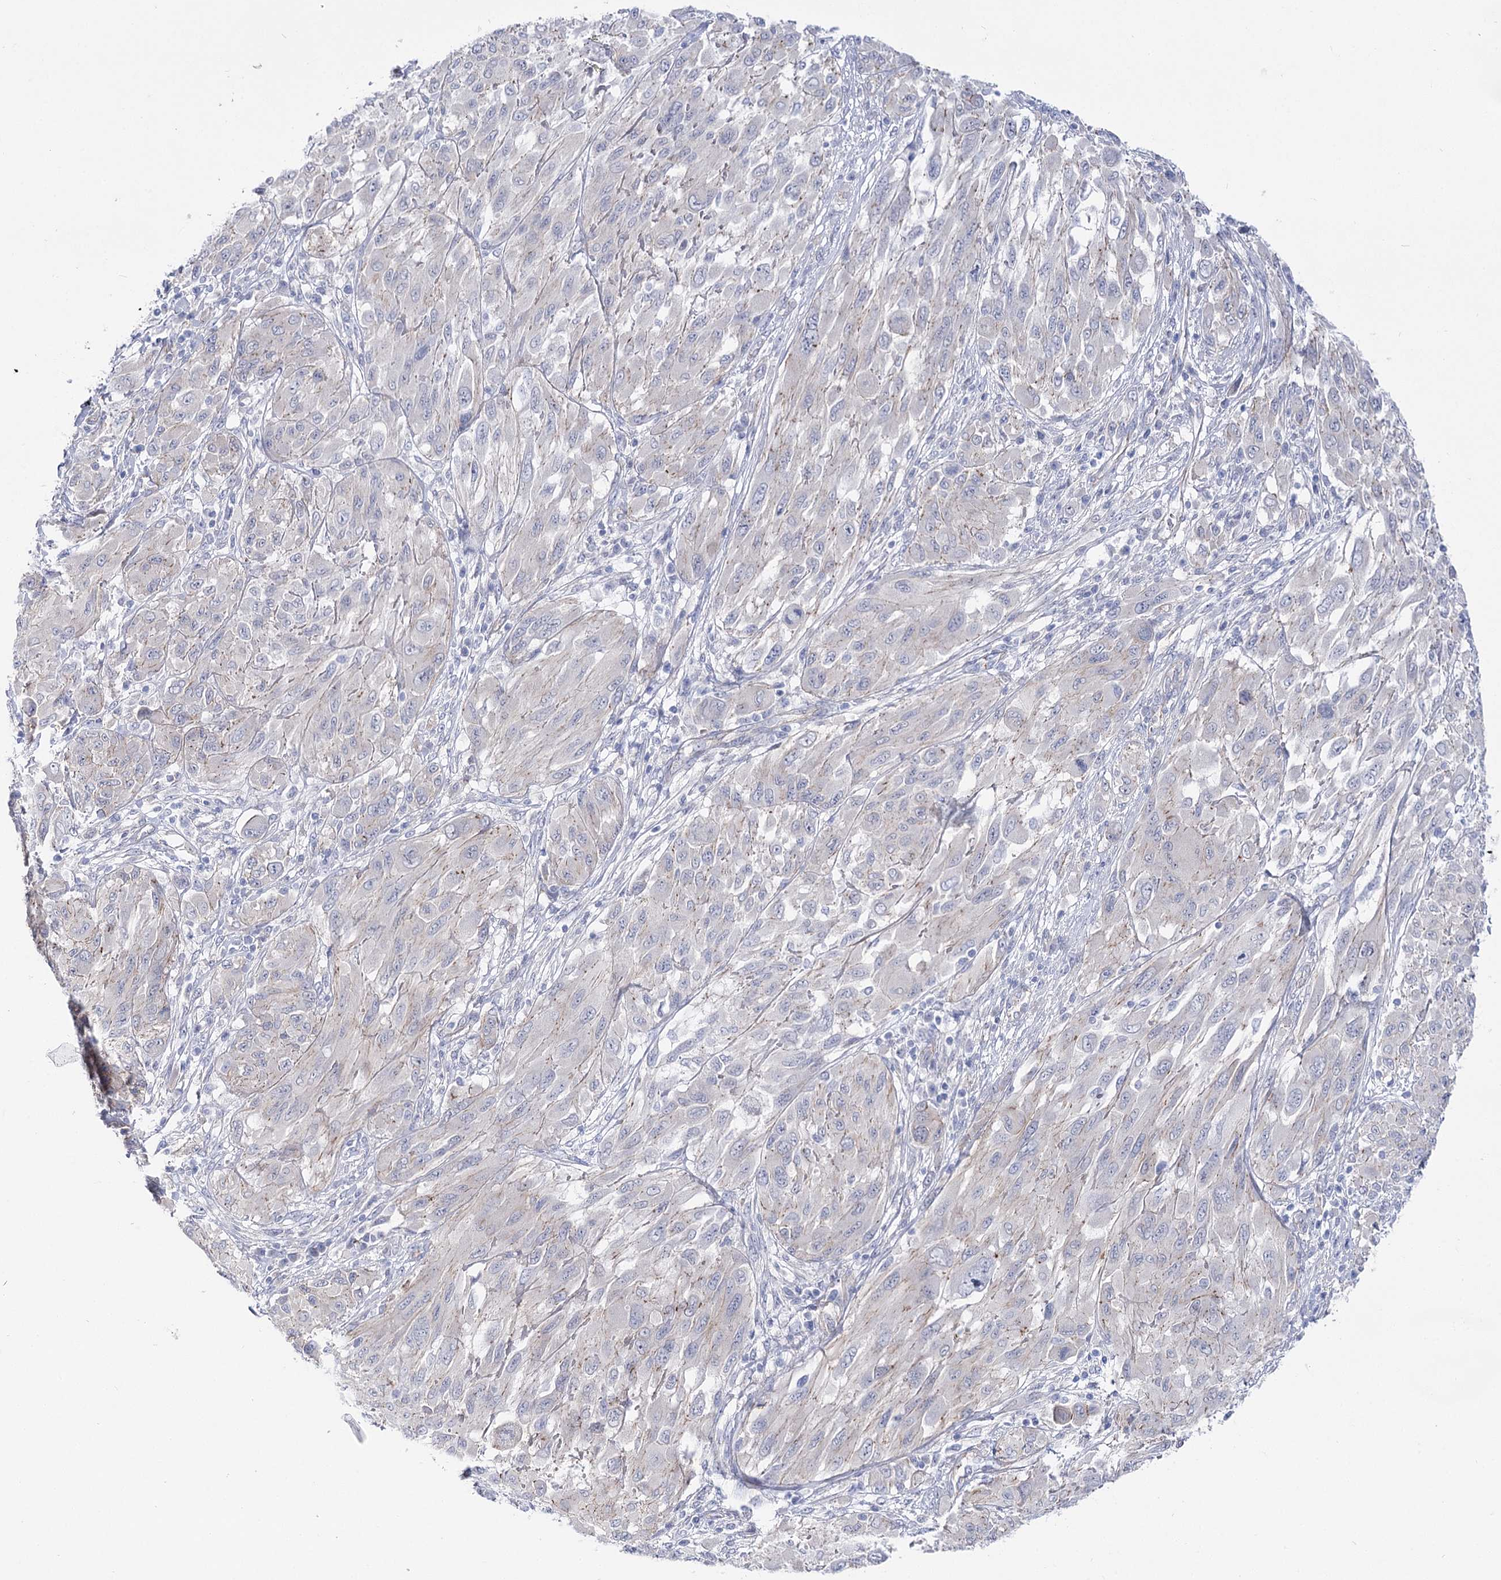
{"staining": {"intensity": "negative", "quantity": "none", "location": "none"}, "tissue": "melanoma", "cell_type": "Tumor cells", "image_type": "cancer", "snomed": [{"axis": "morphology", "description": "Malignant melanoma, NOS"}, {"axis": "topography", "description": "Skin"}], "caption": "An IHC photomicrograph of malignant melanoma is shown. There is no staining in tumor cells of malignant melanoma. (DAB IHC, high magnification).", "gene": "NRAP", "patient": {"sex": "female", "age": 91}}